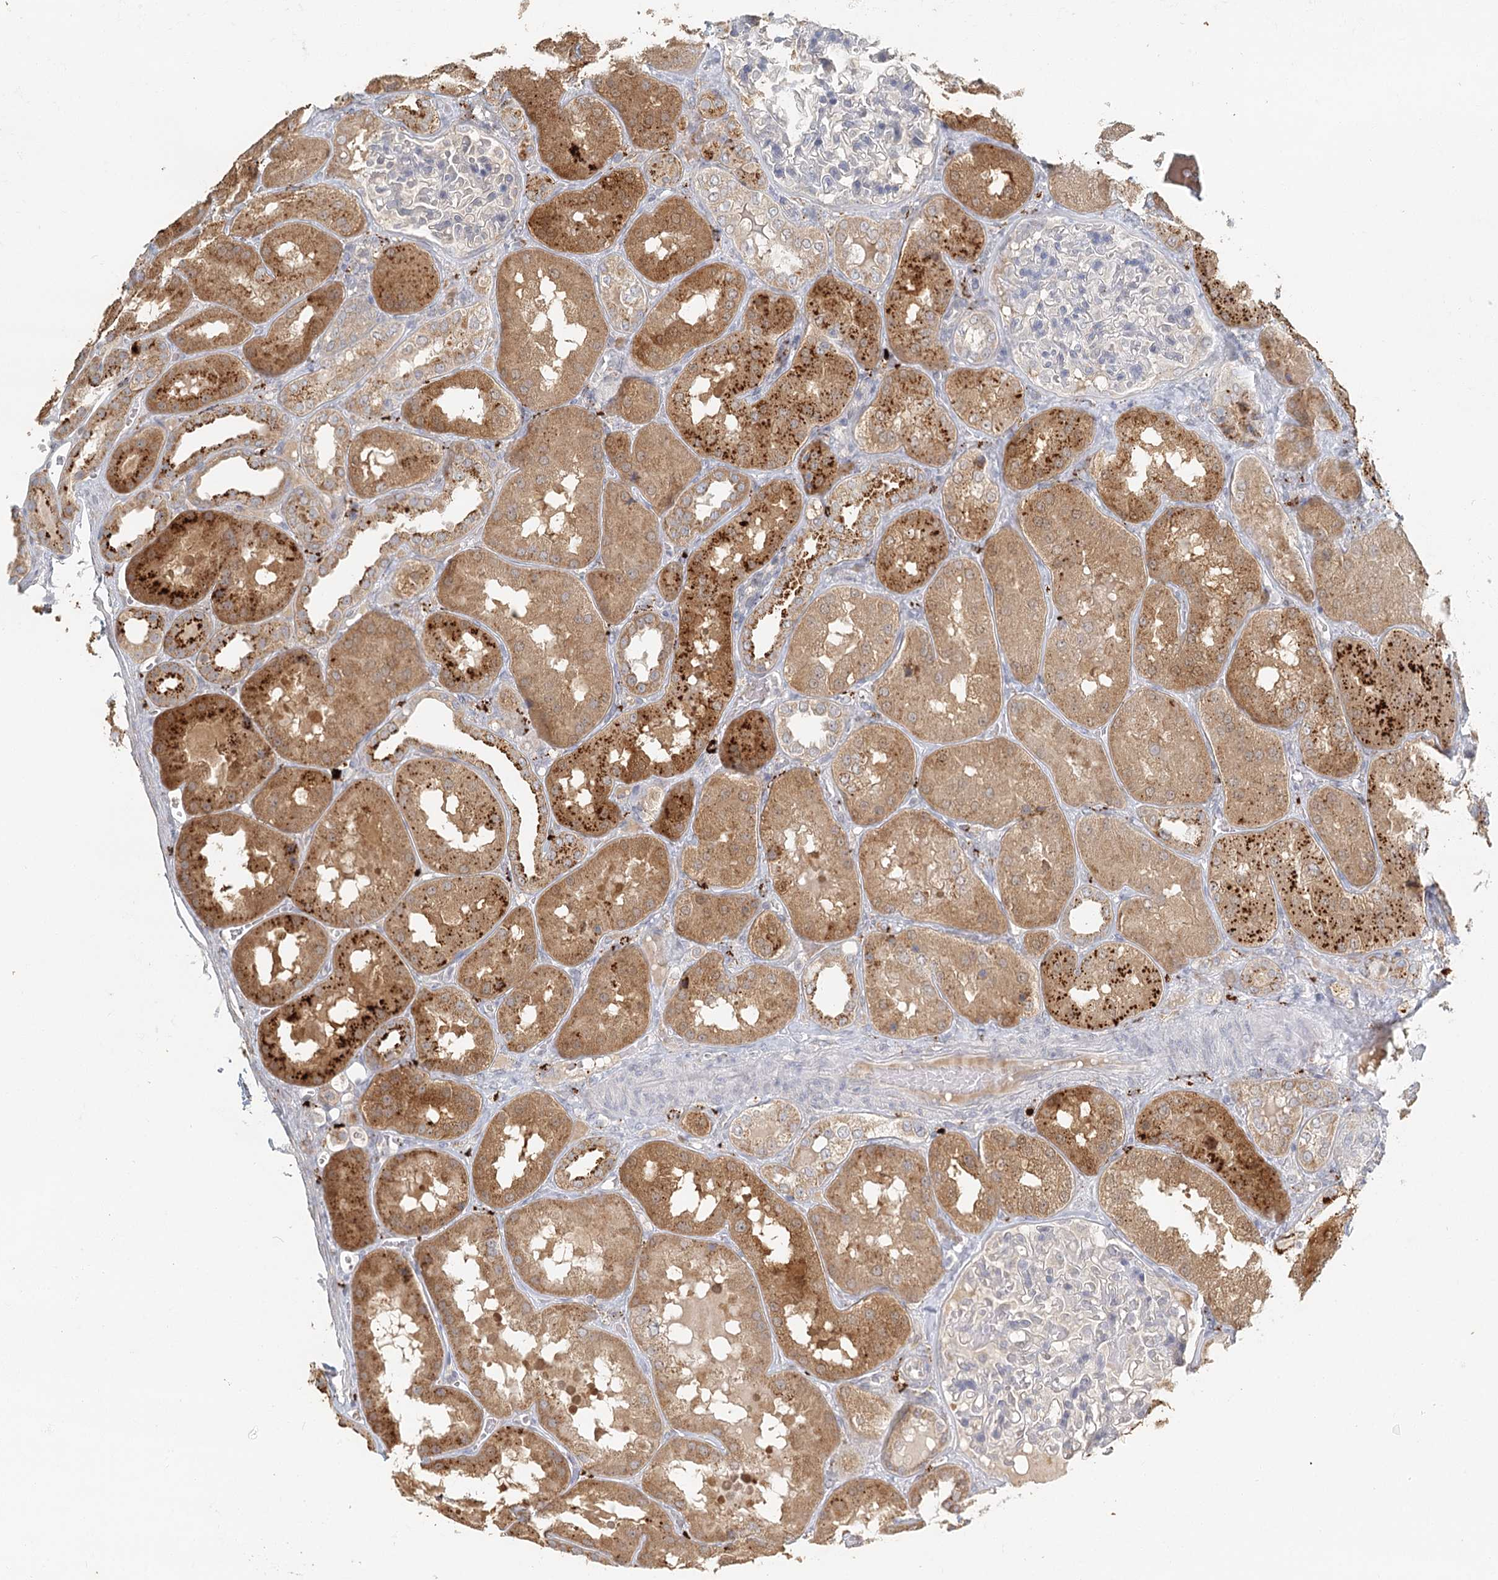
{"staining": {"intensity": "negative", "quantity": "none", "location": "none"}, "tissue": "kidney", "cell_type": "Cells in glomeruli", "image_type": "normal", "snomed": [{"axis": "morphology", "description": "Normal tissue, NOS"}, {"axis": "topography", "description": "Kidney"}], "caption": "Immunohistochemical staining of unremarkable kidney reveals no significant expression in cells in glomeruli. (DAB immunohistochemistry (IHC) visualized using brightfield microscopy, high magnification).", "gene": "VSIG1", "patient": {"sex": "female", "age": 56}}